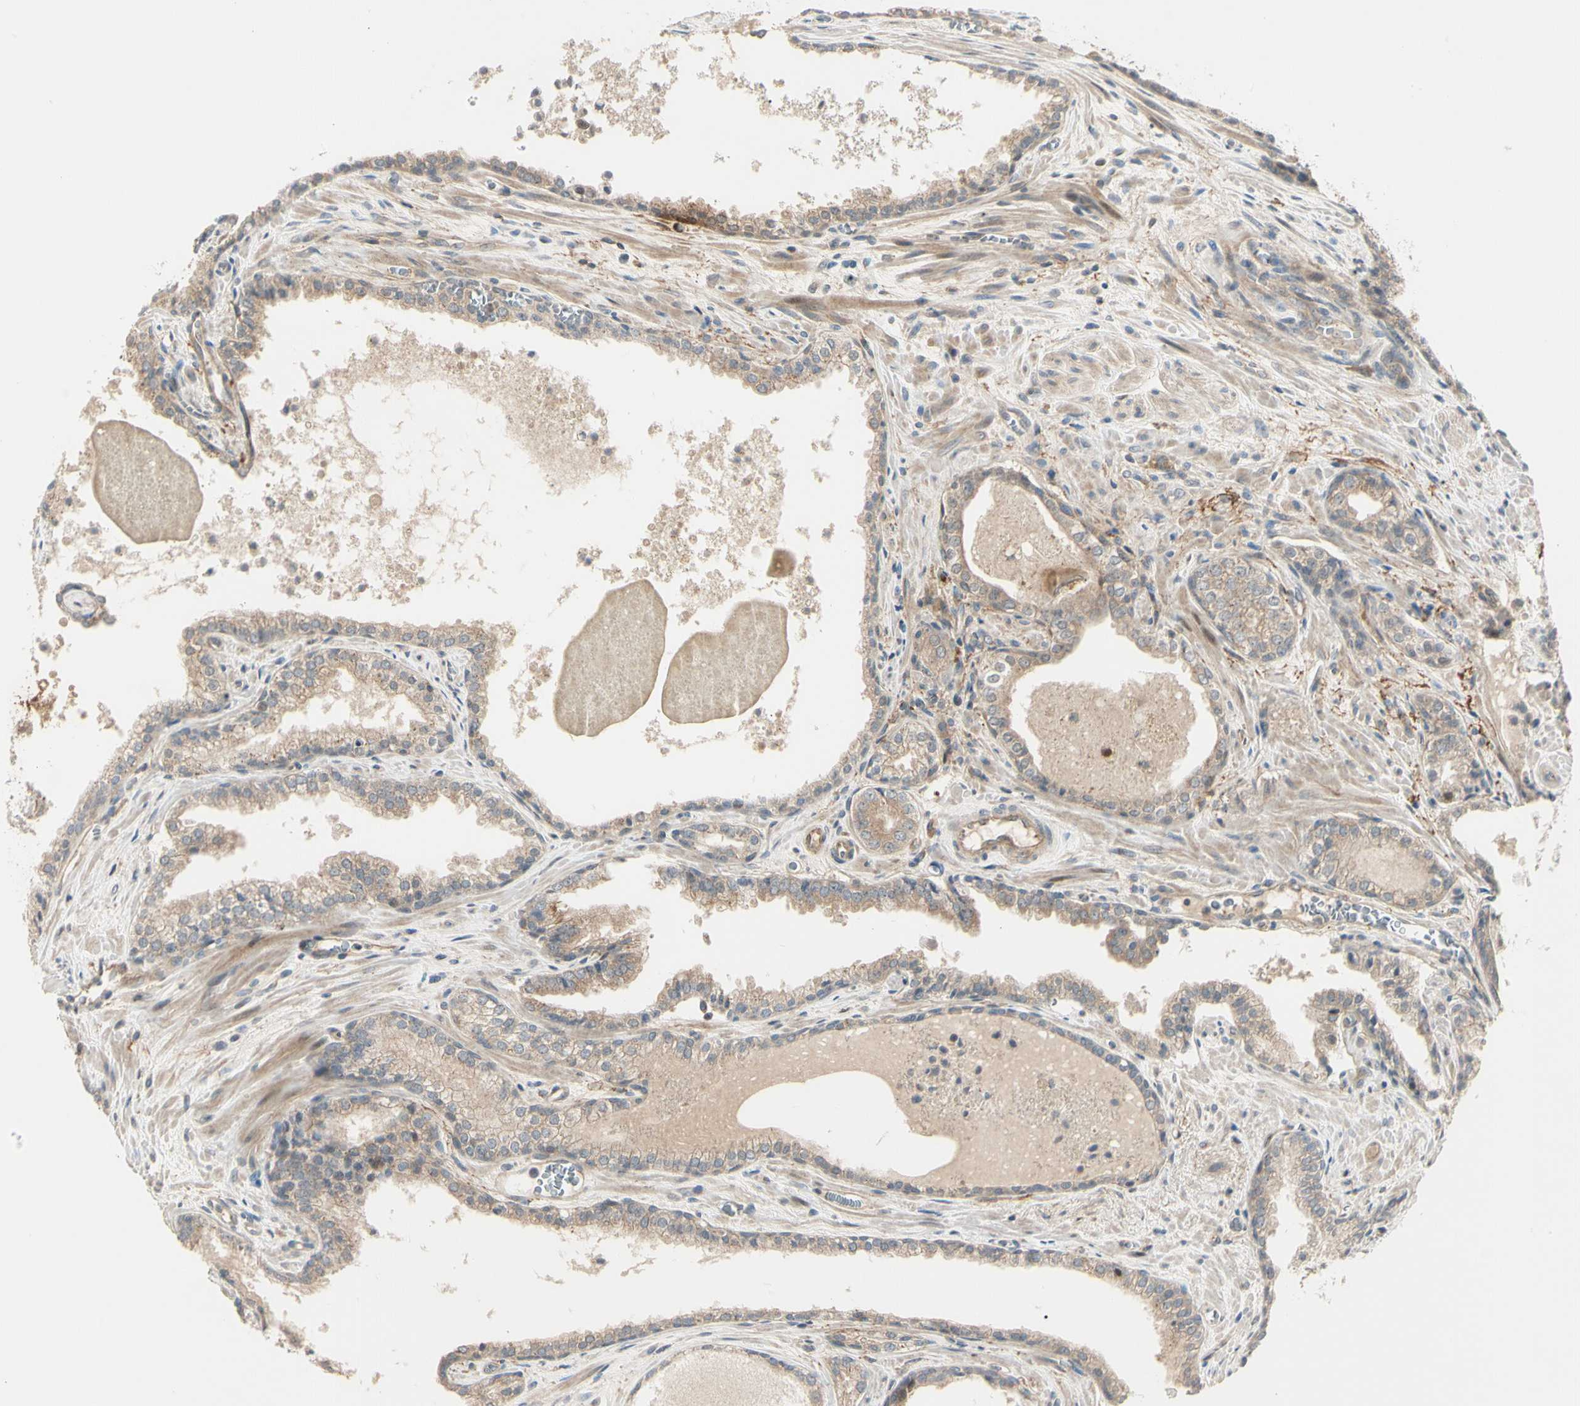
{"staining": {"intensity": "moderate", "quantity": ">75%", "location": "cytoplasmic/membranous"}, "tissue": "prostate cancer", "cell_type": "Tumor cells", "image_type": "cancer", "snomed": [{"axis": "morphology", "description": "Adenocarcinoma, Low grade"}, {"axis": "topography", "description": "Prostate"}], "caption": "Immunohistochemistry (IHC) image of prostate adenocarcinoma (low-grade) stained for a protein (brown), which reveals medium levels of moderate cytoplasmic/membranous staining in approximately >75% of tumor cells.", "gene": "F2R", "patient": {"sex": "male", "age": 60}}